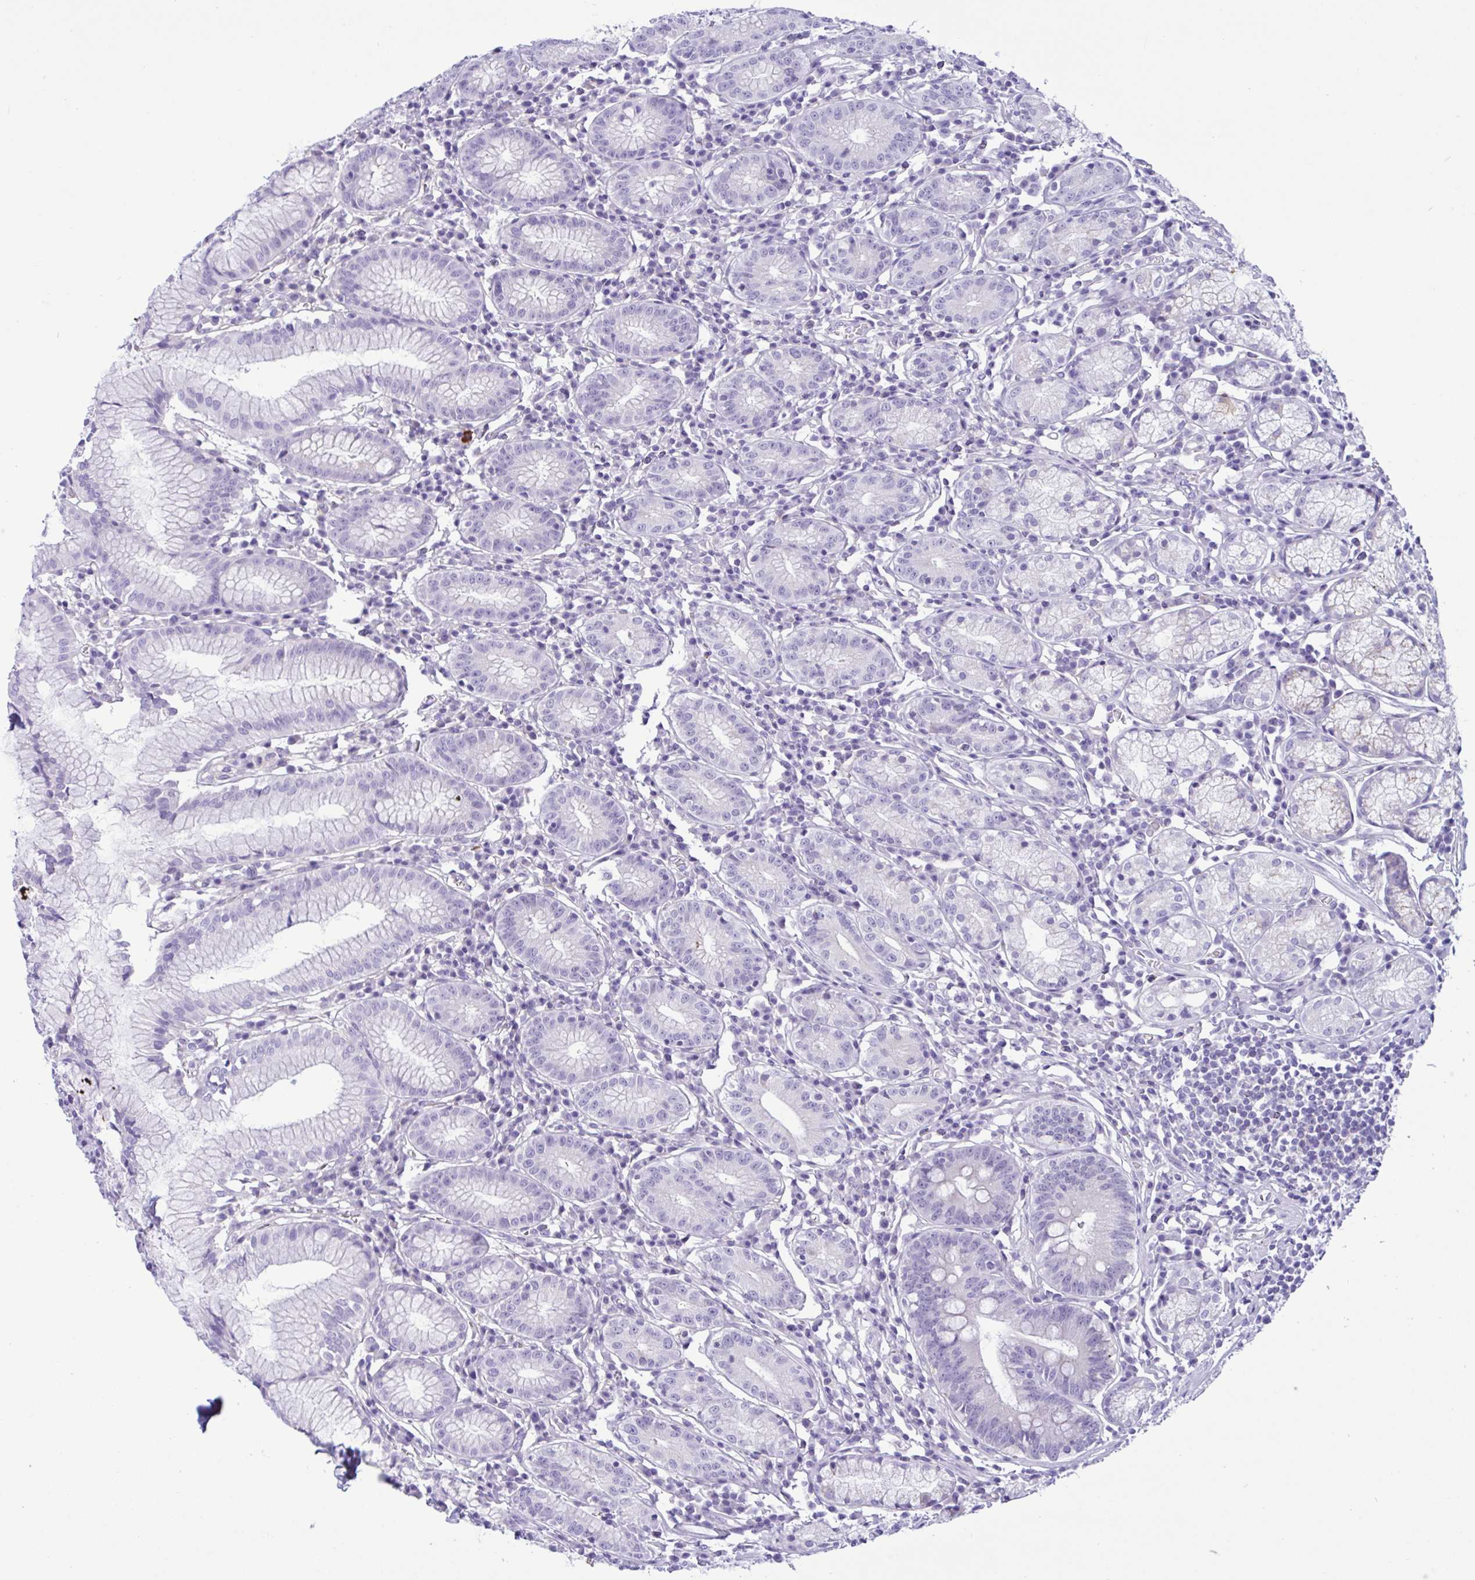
{"staining": {"intensity": "negative", "quantity": "none", "location": "none"}, "tissue": "stomach", "cell_type": "Glandular cells", "image_type": "normal", "snomed": [{"axis": "morphology", "description": "Normal tissue, NOS"}, {"axis": "topography", "description": "Stomach"}], "caption": "Immunohistochemistry (IHC) of benign human stomach displays no staining in glandular cells. (Stains: DAB immunohistochemistry with hematoxylin counter stain, Microscopy: brightfield microscopy at high magnification).", "gene": "SREBF1", "patient": {"sex": "male", "age": 55}}